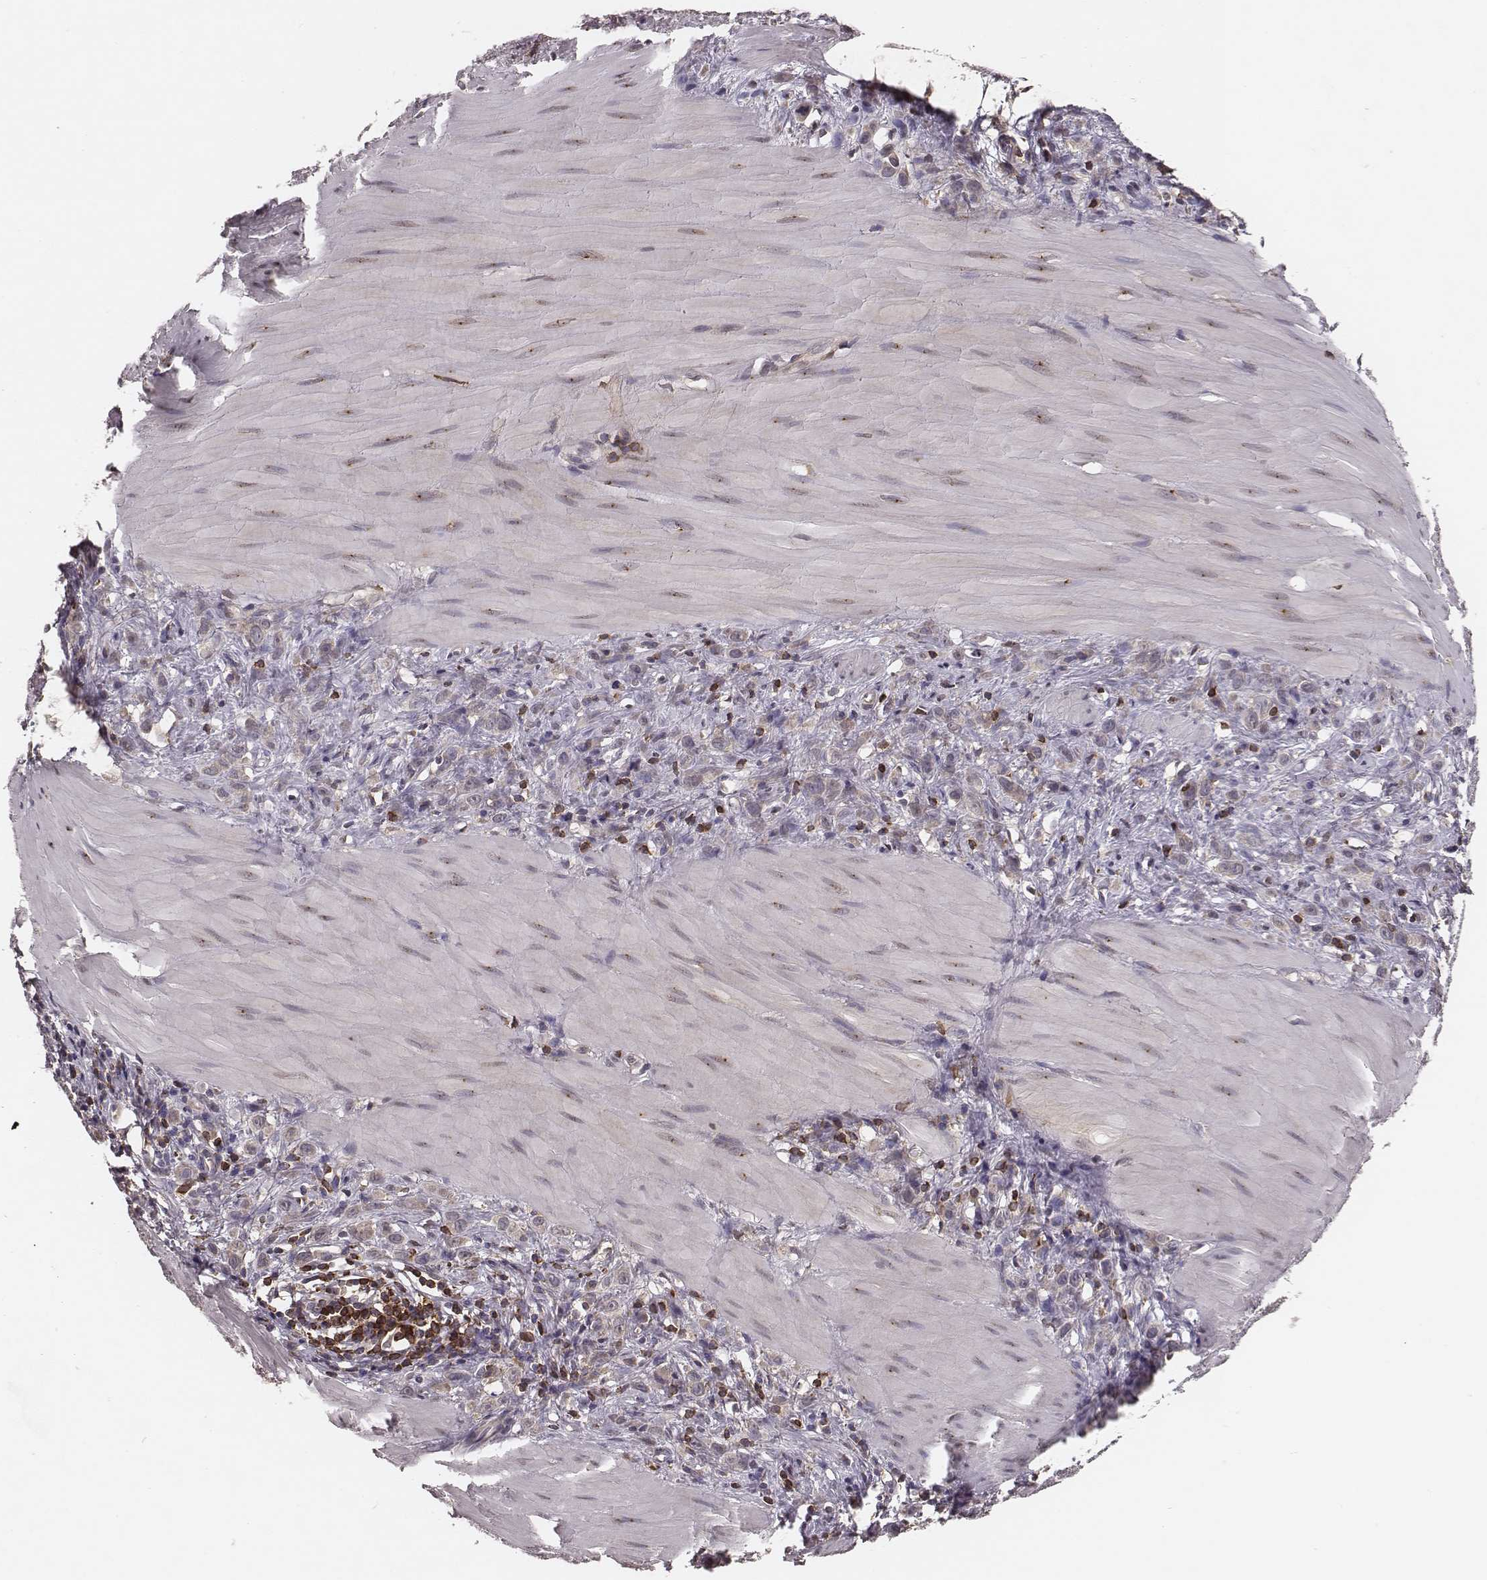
{"staining": {"intensity": "negative", "quantity": "none", "location": "none"}, "tissue": "stomach cancer", "cell_type": "Tumor cells", "image_type": "cancer", "snomed": [{"axis": "morphology", "description": "Adenocarcinoma, NOS"}, {"axis": "topography", "description": "Stomach"}], "caption": "Immunohistochemical staining of stomach cancer (adenocarcinoma) reveals no significant expression in tumor cells. (DAB (3,3'-diaminobenzidine) IHC with hematoxylin counter stain).", "gene": "PILRA", "patient": {"sex": "male", "age": 47}}